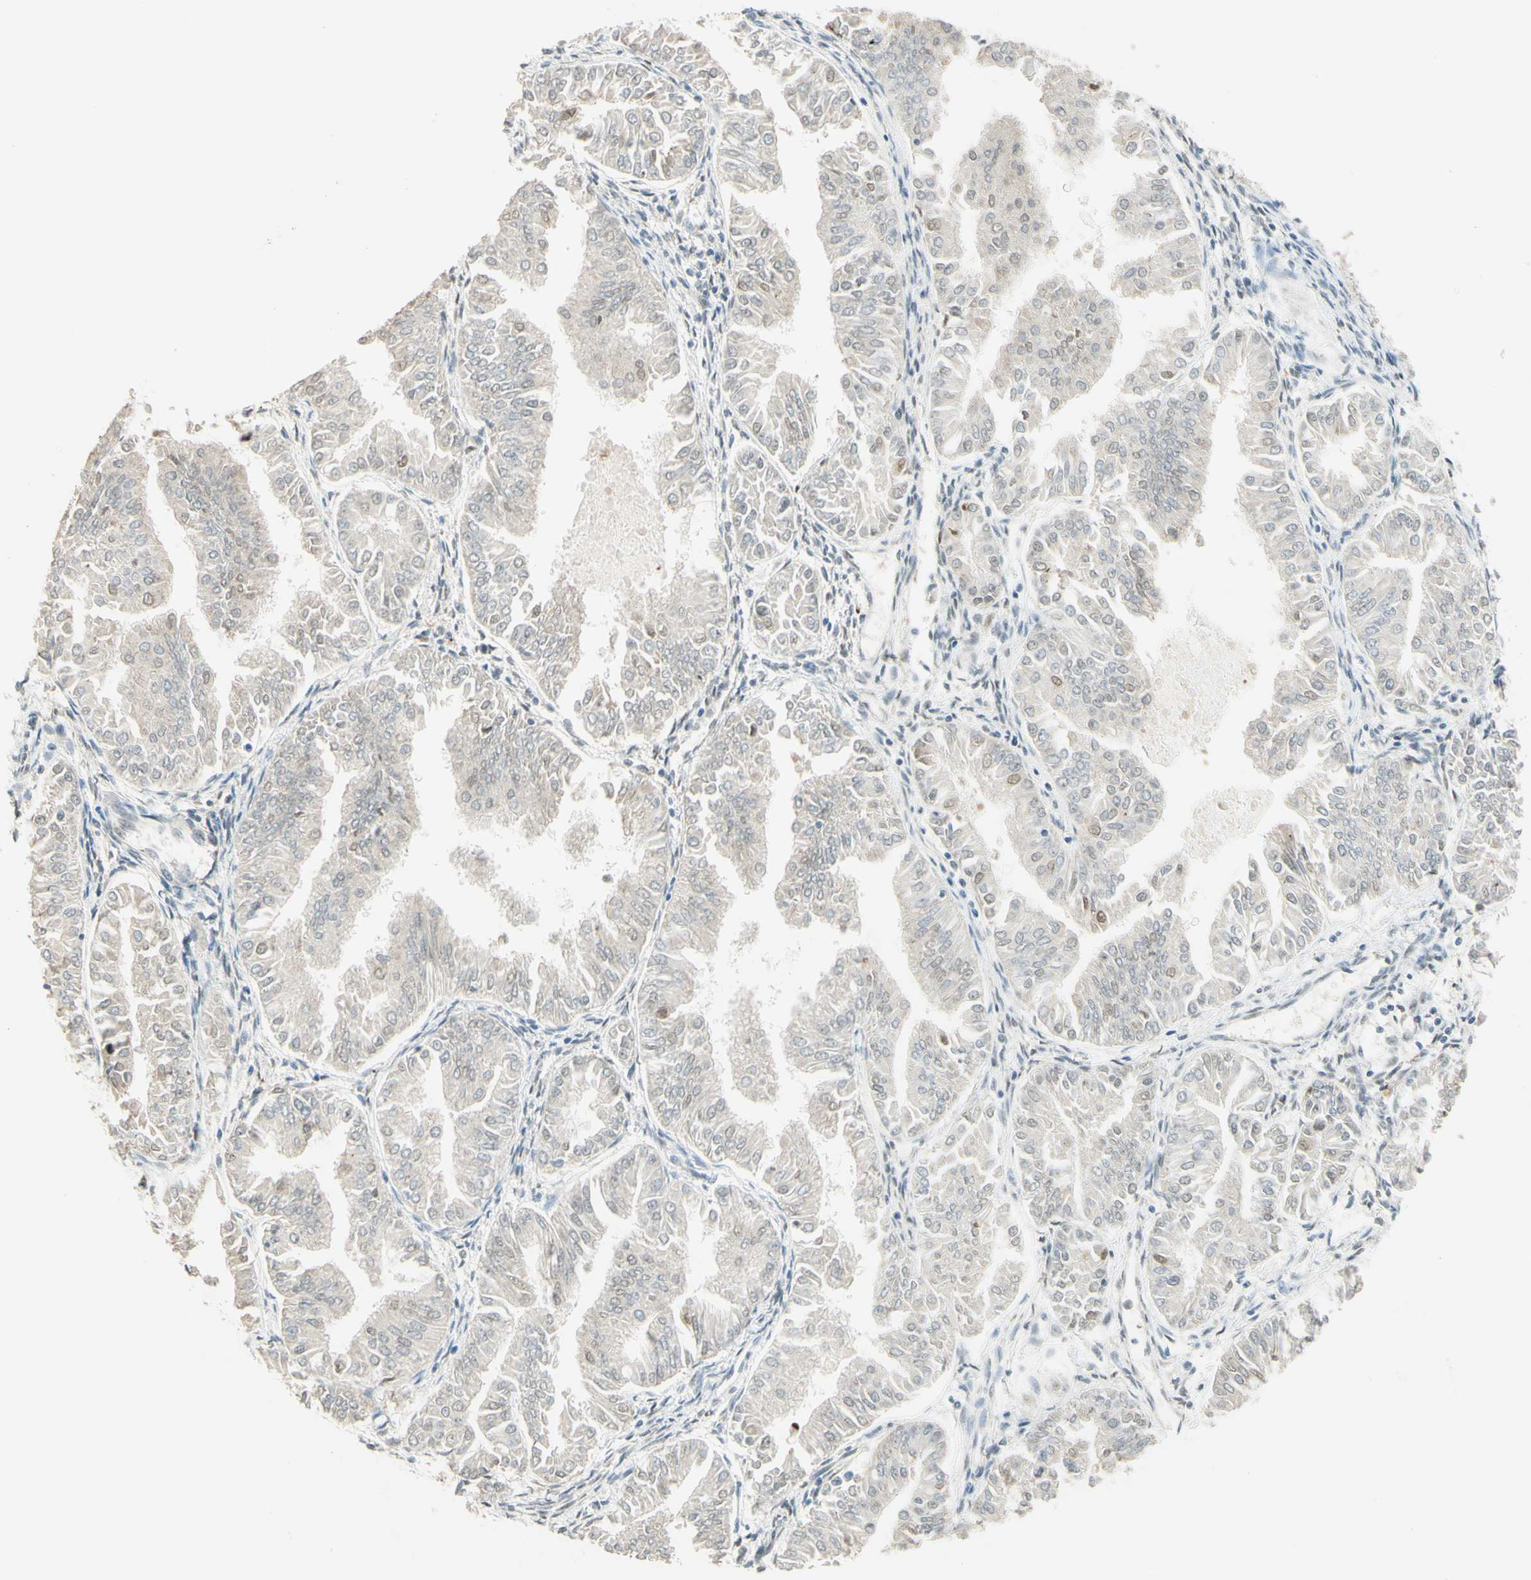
{"staining": {"intensity": "weak", "quantity": "<25%", "location": "nuclear"}, "tissue": "endometrial cancer", "cell_type": "Tumor cells", "image_type": "cancer", "snomed": [{"axis": "morphology", "description": "Adenocarcinoma, NOS"}, {"axis": "topography", "description": "Endometrium"}], "caption": "Micrograph shows no significant protein expression in tumor cells of adenocarcinoma (endometrial).", "gene": "POLB", "patient": {"sex": "female", "age": 53}}